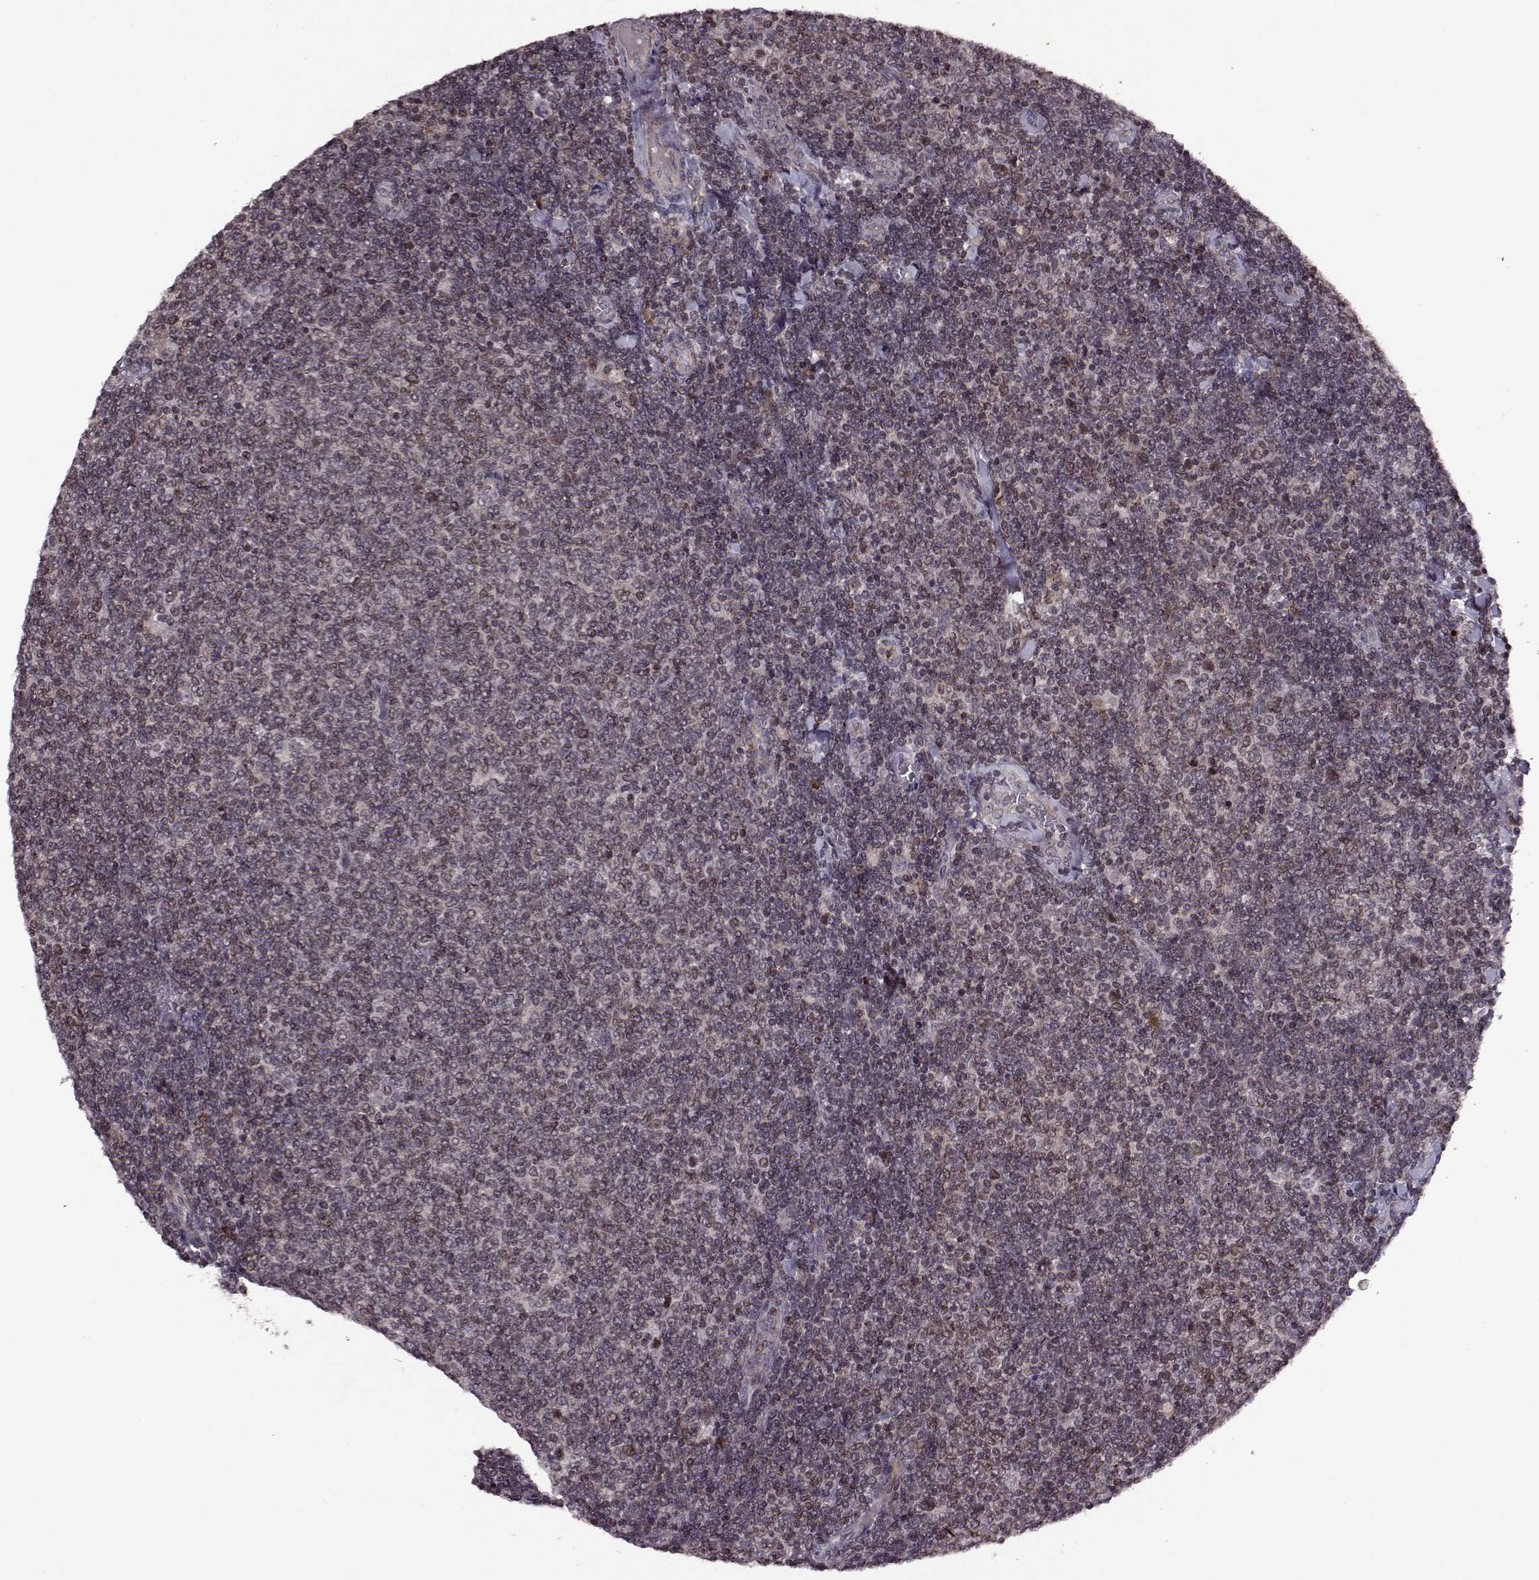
{"staining": {"intensity": "negative", "quantity": "none", "location": "none"}, "tissue": "lymphoma", "cell_type": "Tumor cells", "image_type": "cancer", "snomed": [{"axis": "morphology", "description": "Malignant lymphoma, non-Hodgkin's type, Low grade"}, {"axis": "topography", "description": "Lymph node"}], "caption": "Tumor cells show no significant protein staining in malignant lymphoma, non-Hodgkin's type (low-grade).", "gene": "TRMU", "patient": {"sex": "male", "age": 52}}